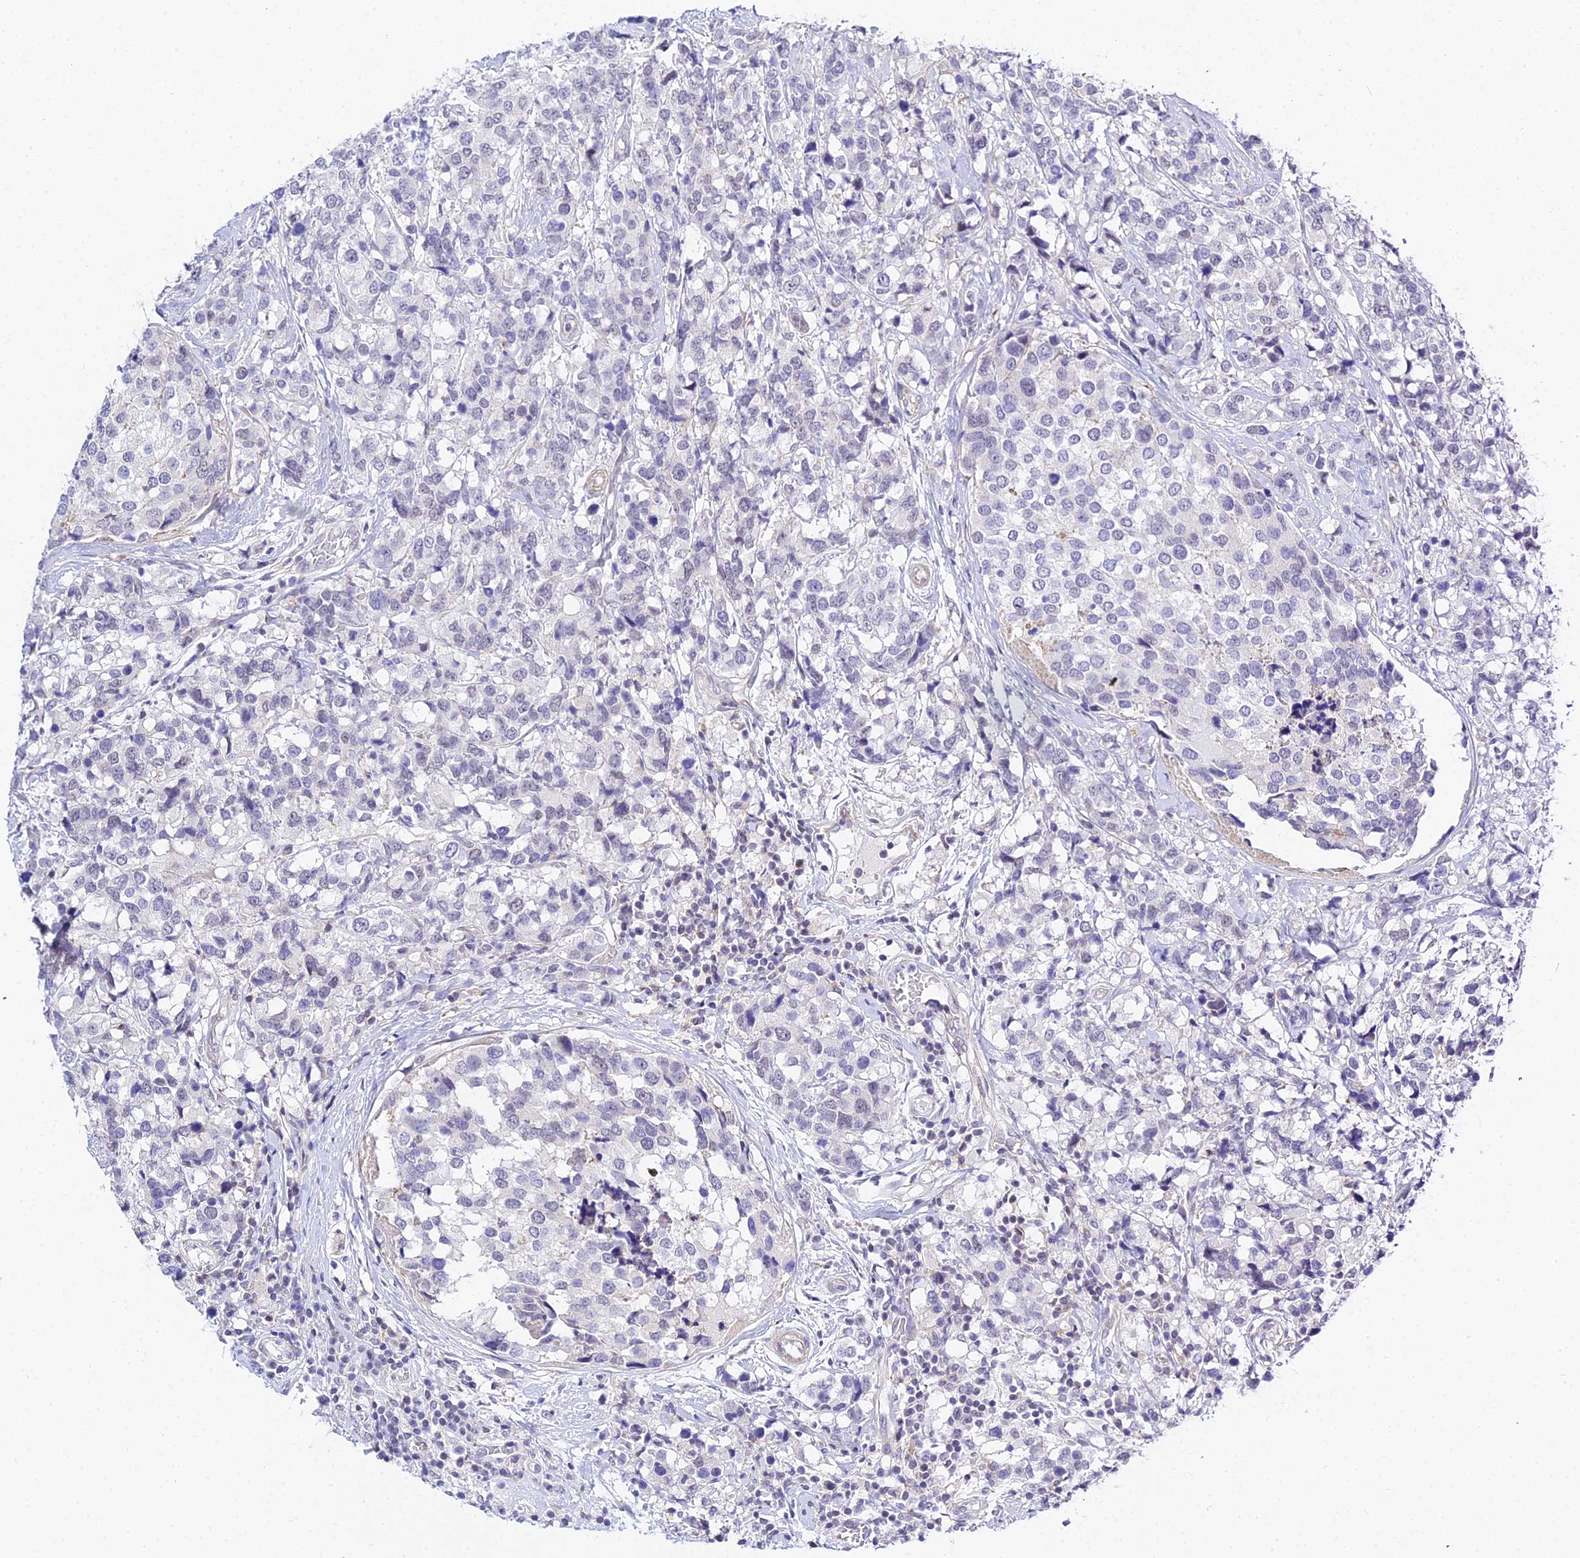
{"staining": {"intensity": "negative", "quantity": "none", "location": "none"}, "tissue": "breast cancer", "cell_type": "Tumor cells", "image_type": "cancer", "snomed": [{"axis": "morphology", "description": "Lobular carcinoma"}, {"axis": "topography", "description": "Breast"}], "caption": "An immunohistochemistry (IHC) histopathology image of breast cancer is shown. There is no staining in tumor cells of breast cancer. (DAB IHC, high magnification).", "gene": "ZNF628", "patient": {"sex": "female", "age": 59}}